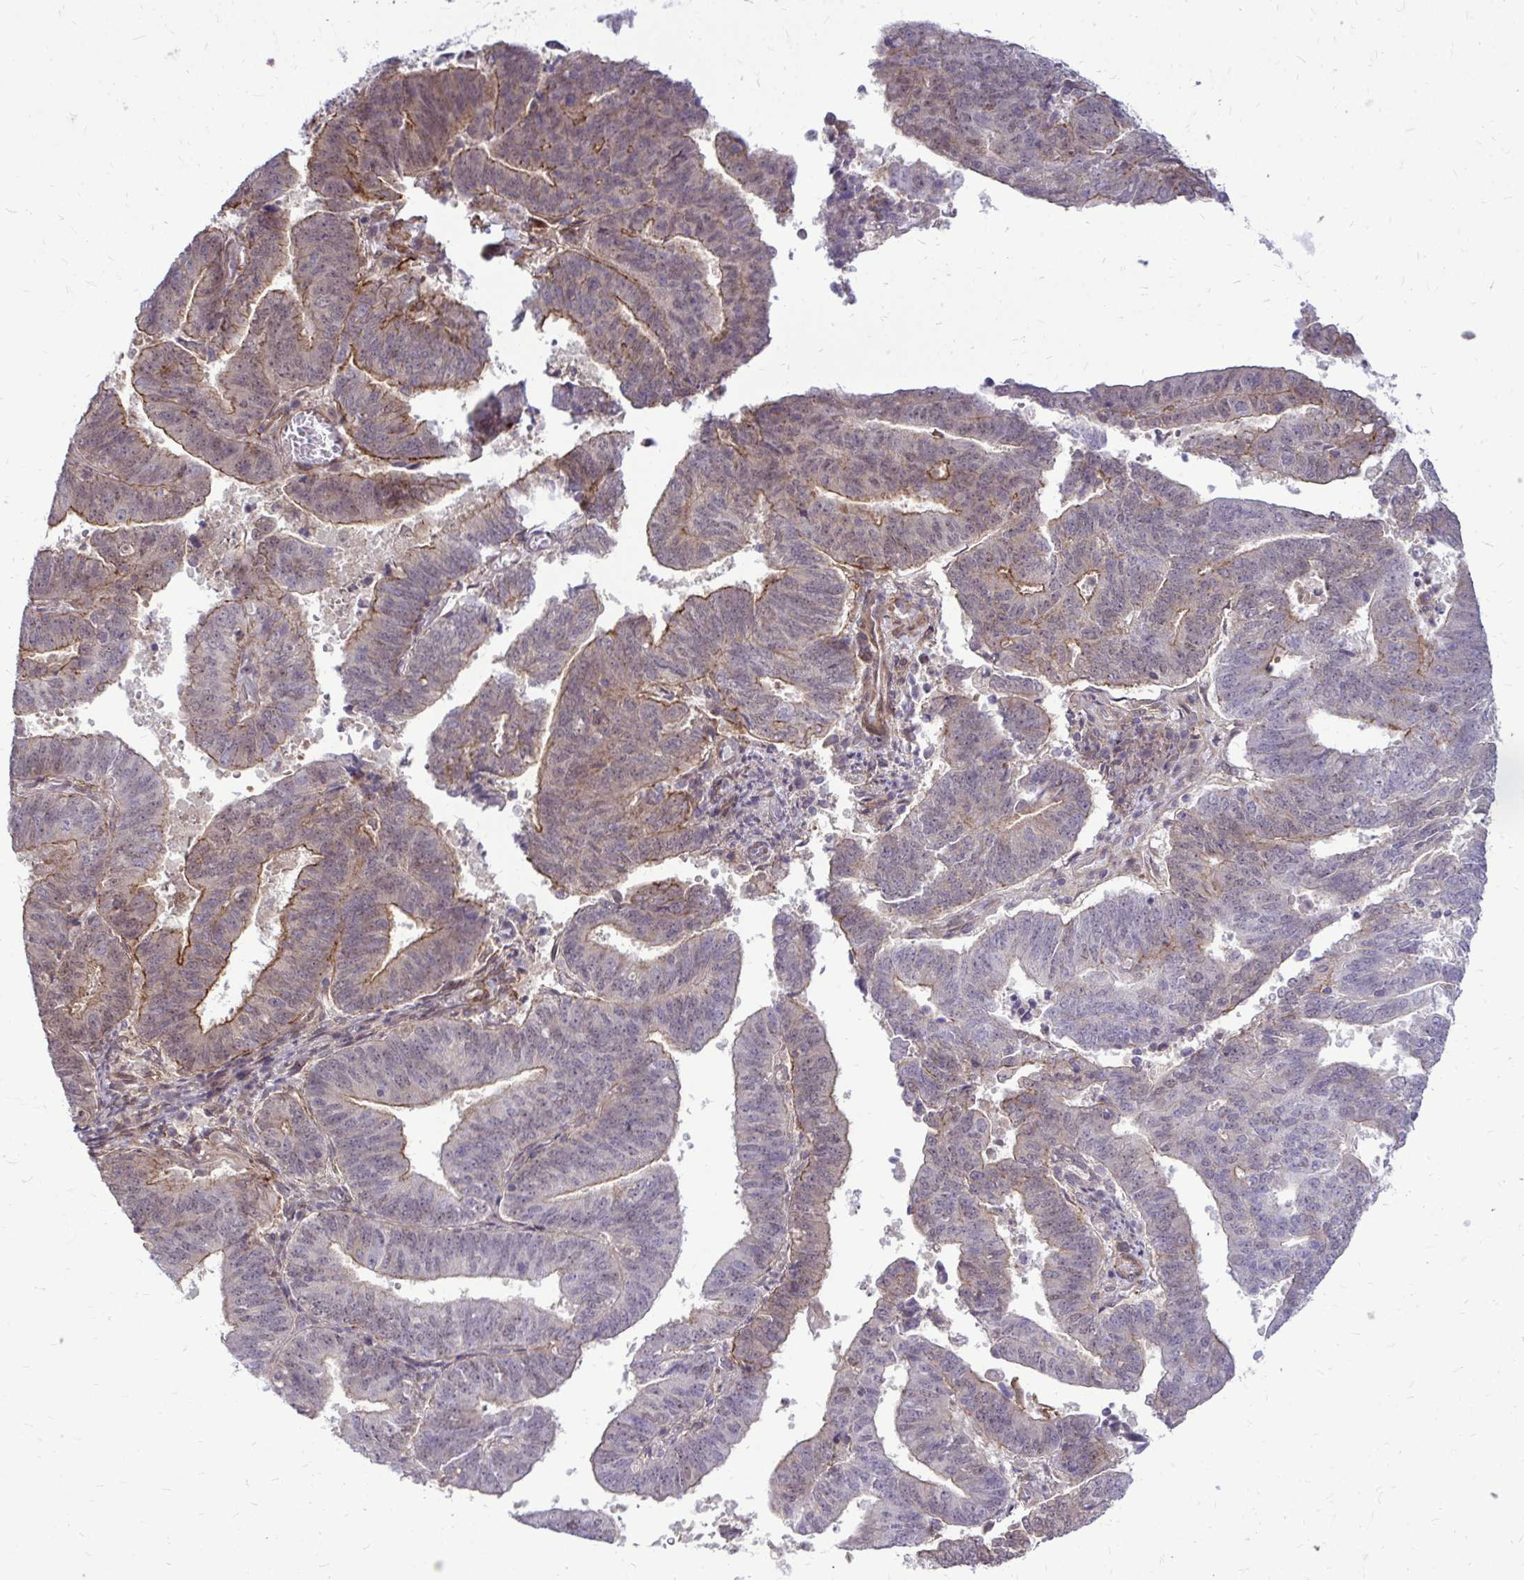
{"staining": {"intensity": "weak", "quantity": "25%-75%", "location": "cytoplasmic/membranous"}, "tissue": "endometrial cancer", "cell_type": "Tumor cells", "image_type": "cancer", "snomed": [{"axis": "morphology", "description": "Adenocarcinoma, NOS"}, {"axis": "topography", "description": "Endometrium"}], "caption": "Endometrial cancer (adenocarcinoma) stained with a protein marker exhibits weak staining in tumor cells.", "gene": "TRIP6", "patient": {"sex": "female", "age": 82}}